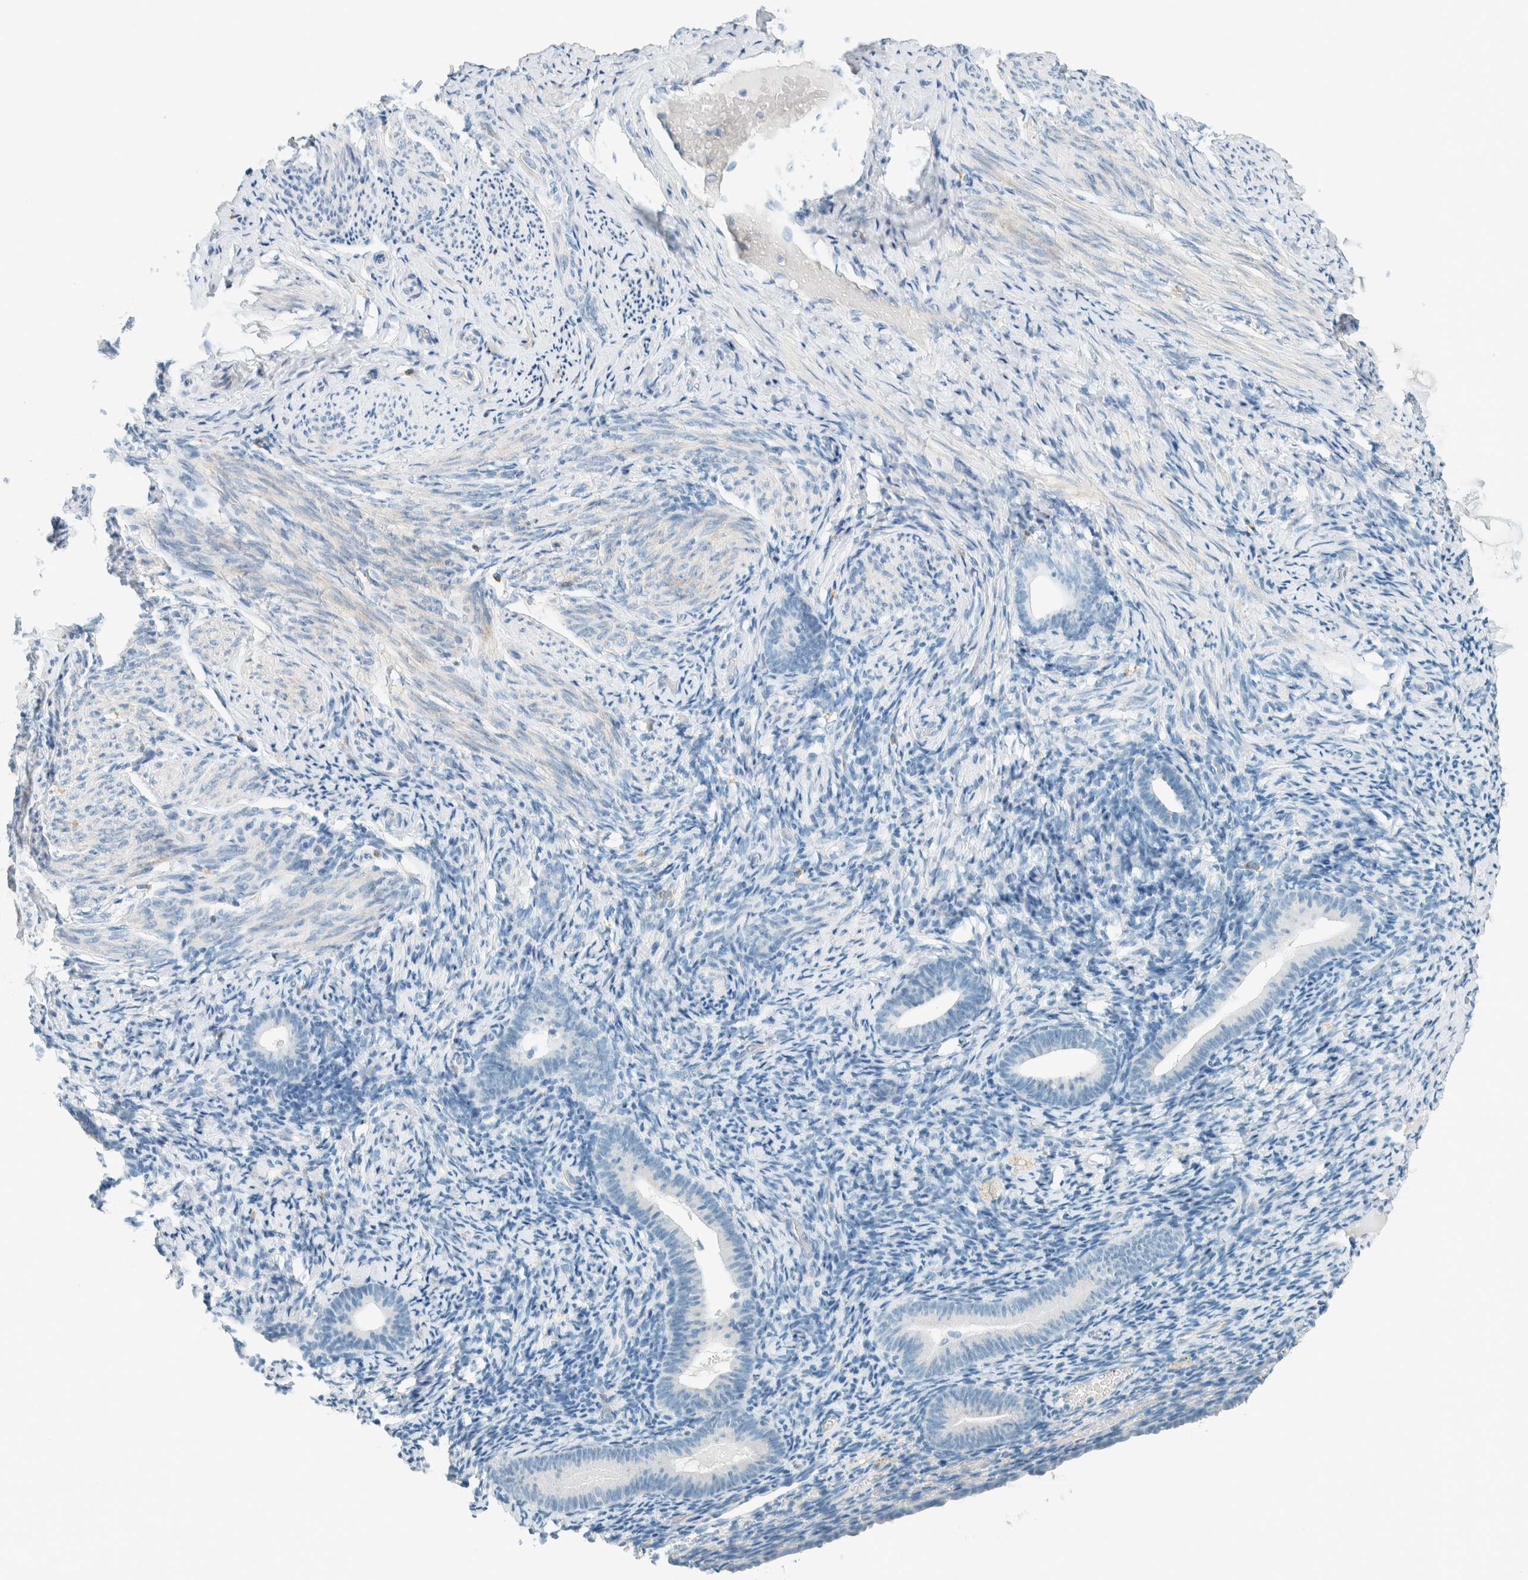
{"staining": {"intensity": "negative", "quantity": "none", "location": "none"}, "tissue": "endometrium", "cell_type": "Cells in endometrial stroma", "image_type": "normal", "snomed": [{"axis": "morphology", "description": "Normal tissue, NOS"}, {"axis": "topography", "description": "Endometrium"}], "caption": "Protein analysis of unremarkable endometrium displays no significant expression in cells in endometrial stroma. Nuclei are stained in blue.", "gene": "SLFN12", "patient": {"sex": "female", "age": 51}}